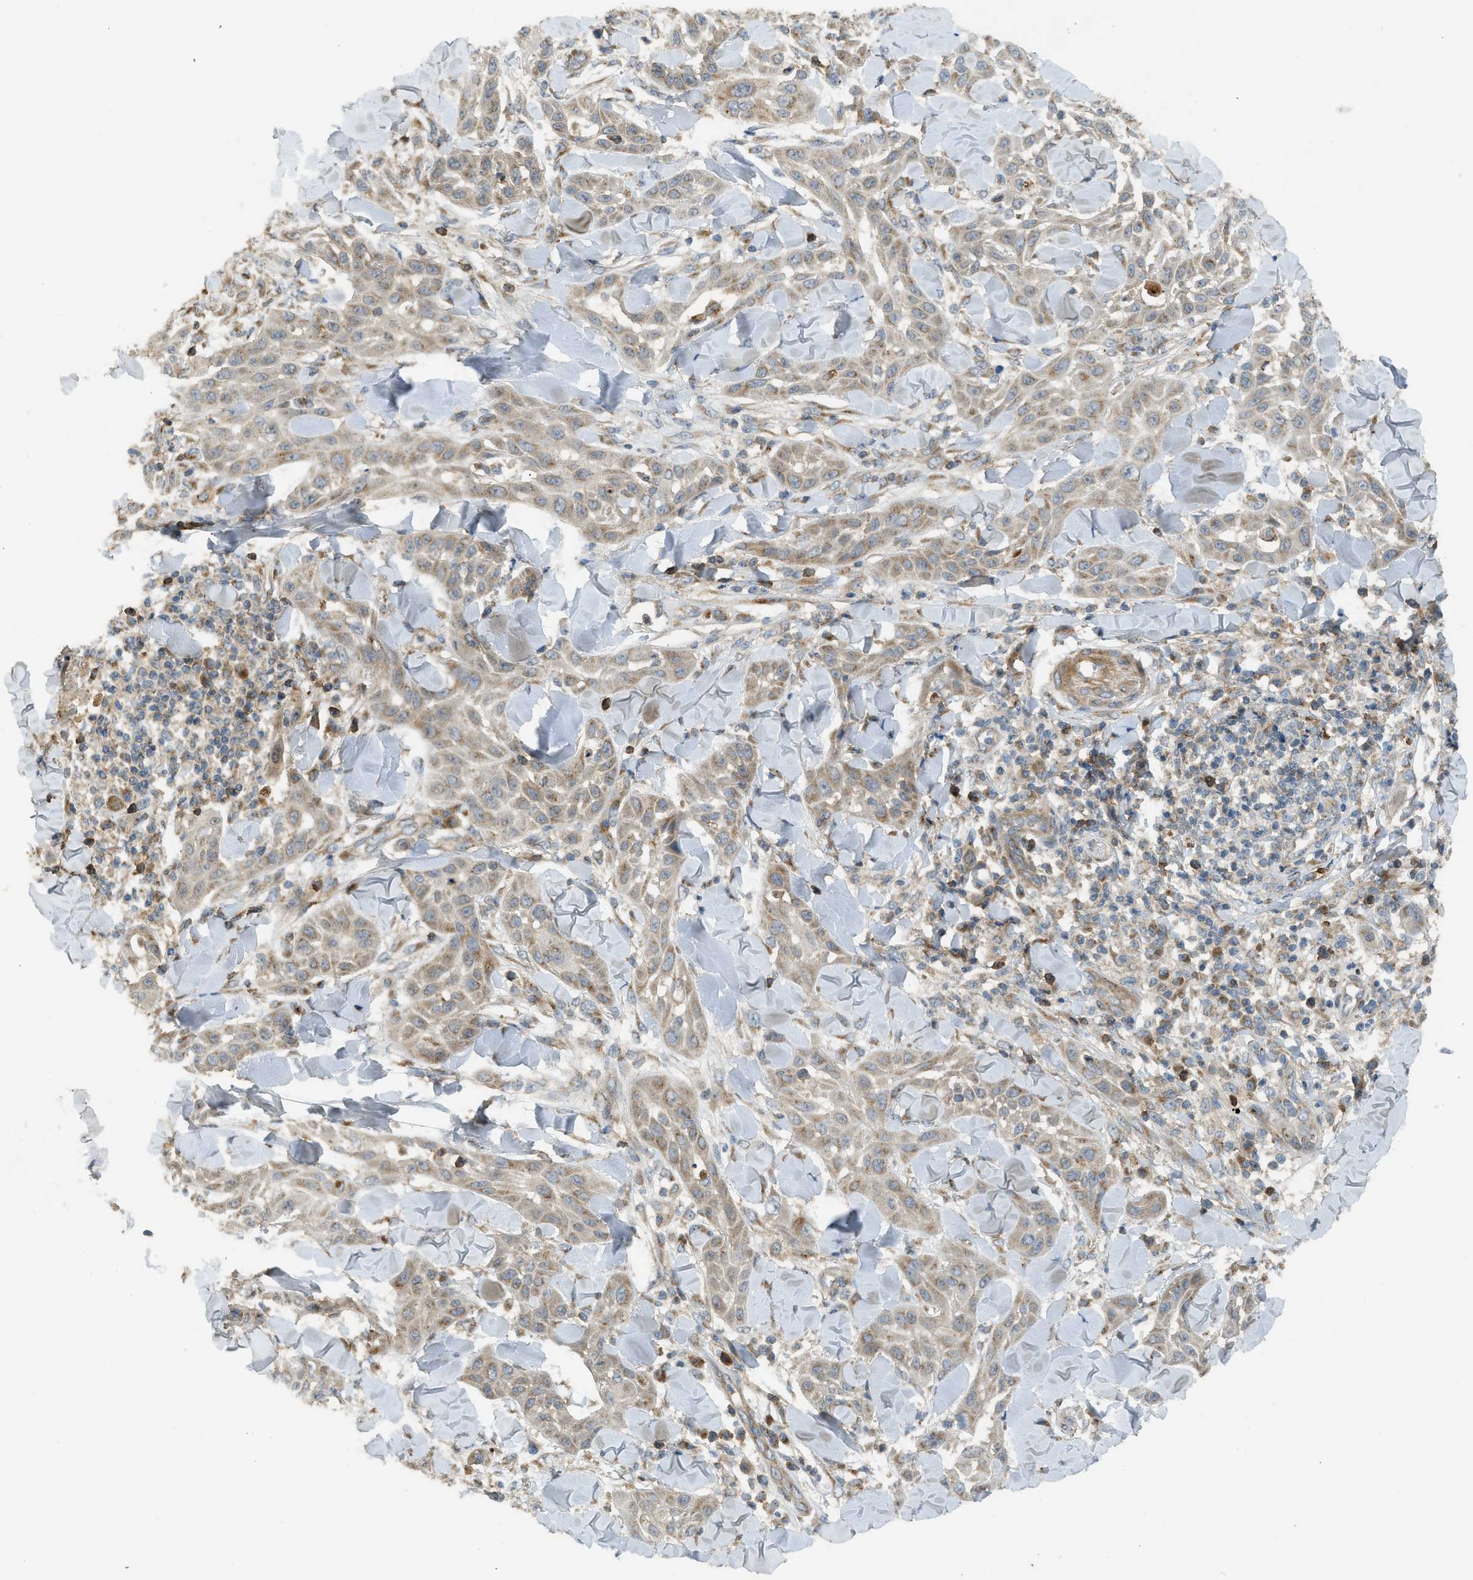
{"staining": {"intensity": "weak", "quantity": ">75%", "location": "cytoplasmic/membranous"}, "tissue": "skin cancer", "cell_type": "Tumor cells", "image_type": "cancer", "snomed": [{"axis": "morphology", "description": "Squamous cell carcinoma, NOS"}, {"axis": "topography", "description": "Skin"}], "caption": "A micrograph of human squamous cell carcinoma (skin) stained for a protein reveals weak cytoplasmic/membranous brown staining in tumor cells.", "gene": "STARD3", "patient": {"sex": "male", "age": 24}}